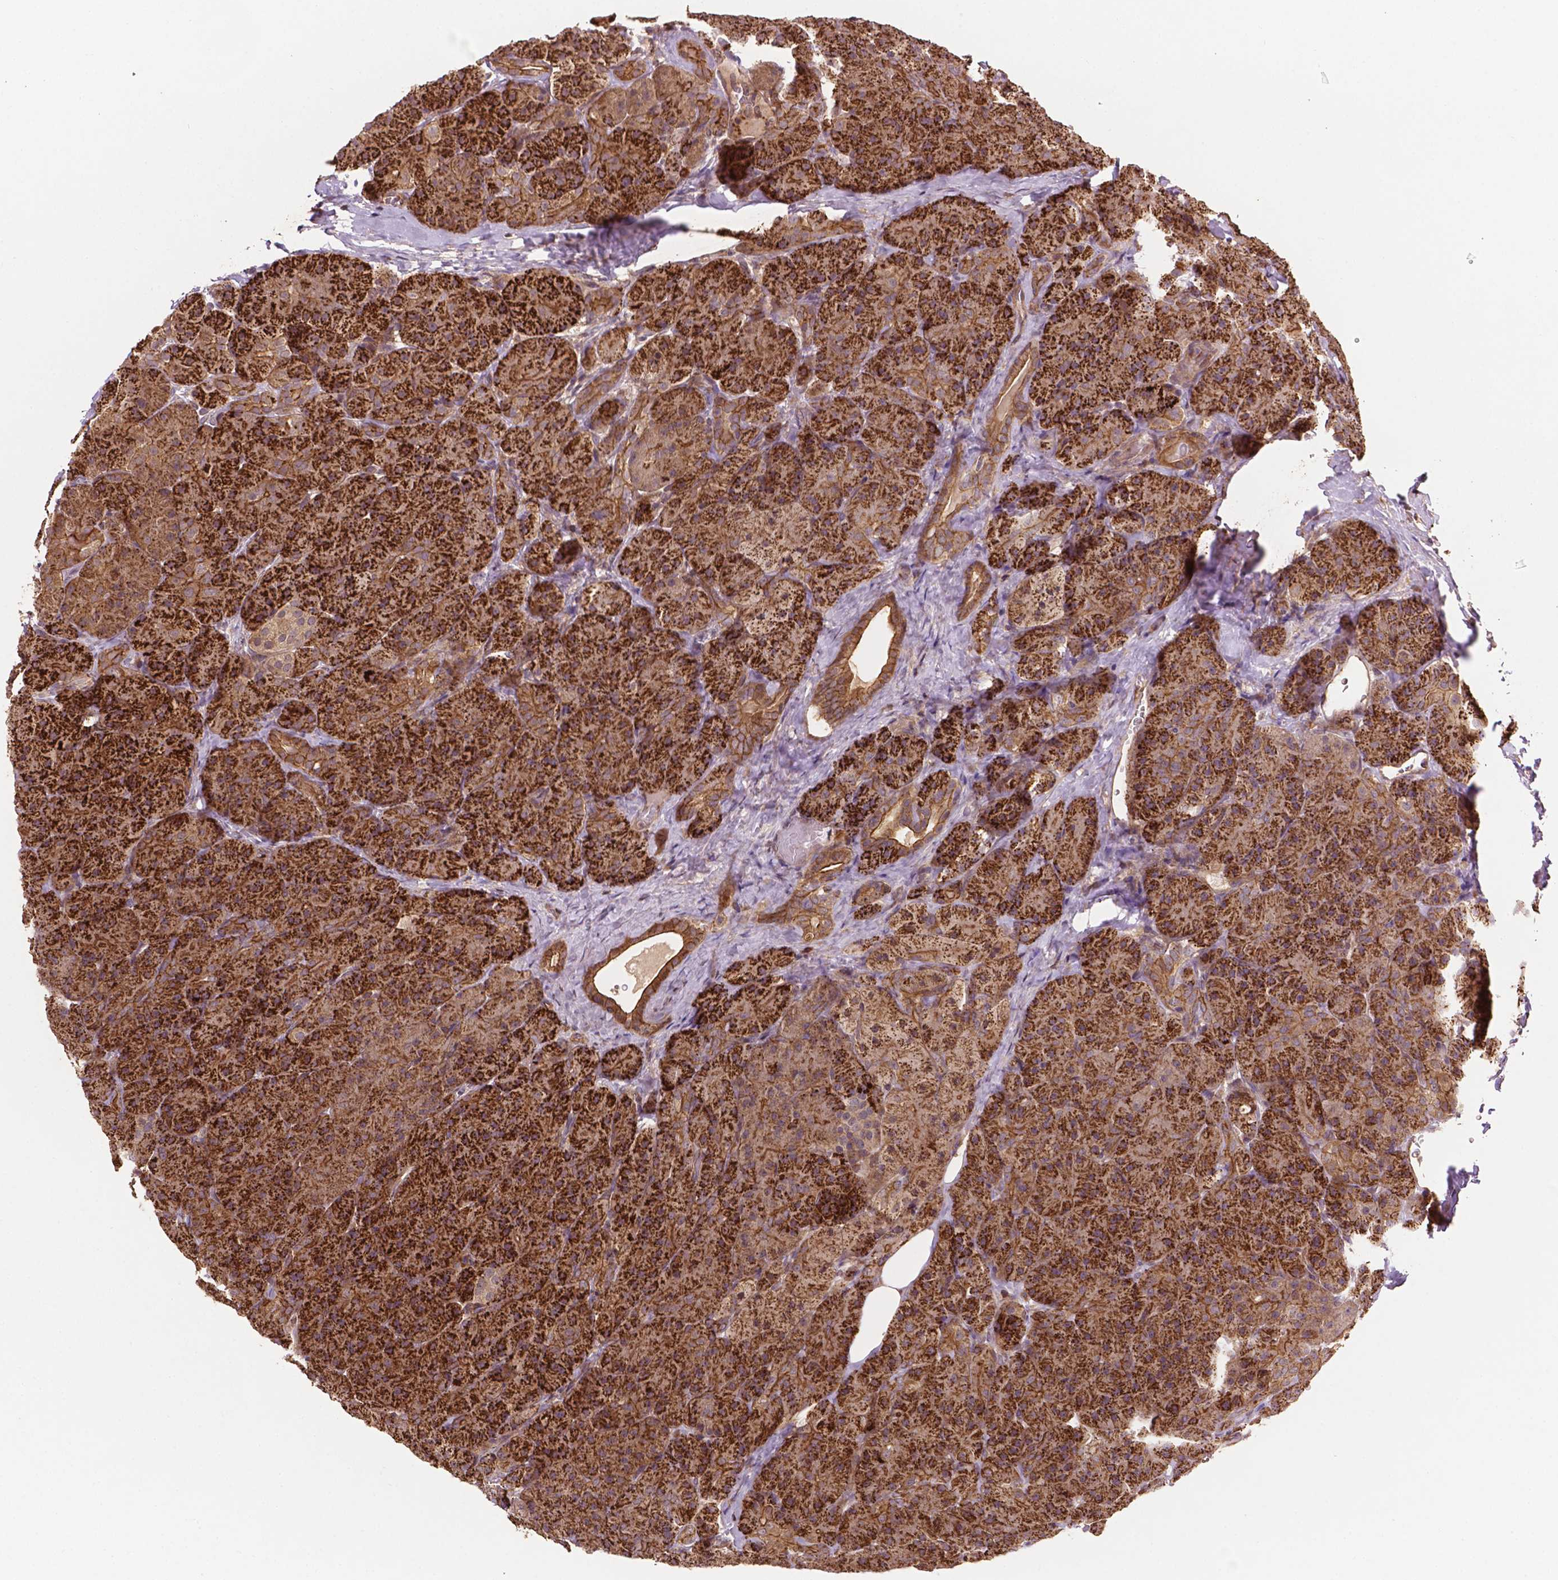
{"staining": {"intensity": "strong", "quantity": ">75%", "location": "cytoplasmic/membranous"}, "tissue": "pancreas", "cell_type": "Exocrine glandular cells", "image_type": "normal", "snomed": [{"axis": "morphology", "description": "Normal tissue, NOS"}, {"axis": "topography", "description": "Pancreas"}], "caption": "High-power microscopy captured an immunohistochemistry photomicrograph of benign pancreas, revealing strong cytoplasmic/membranous expression in approximately >75% of exocrine glandular cells.", "gene": "ZMYND19", "patient": {"sex": "male", "age": 57}}